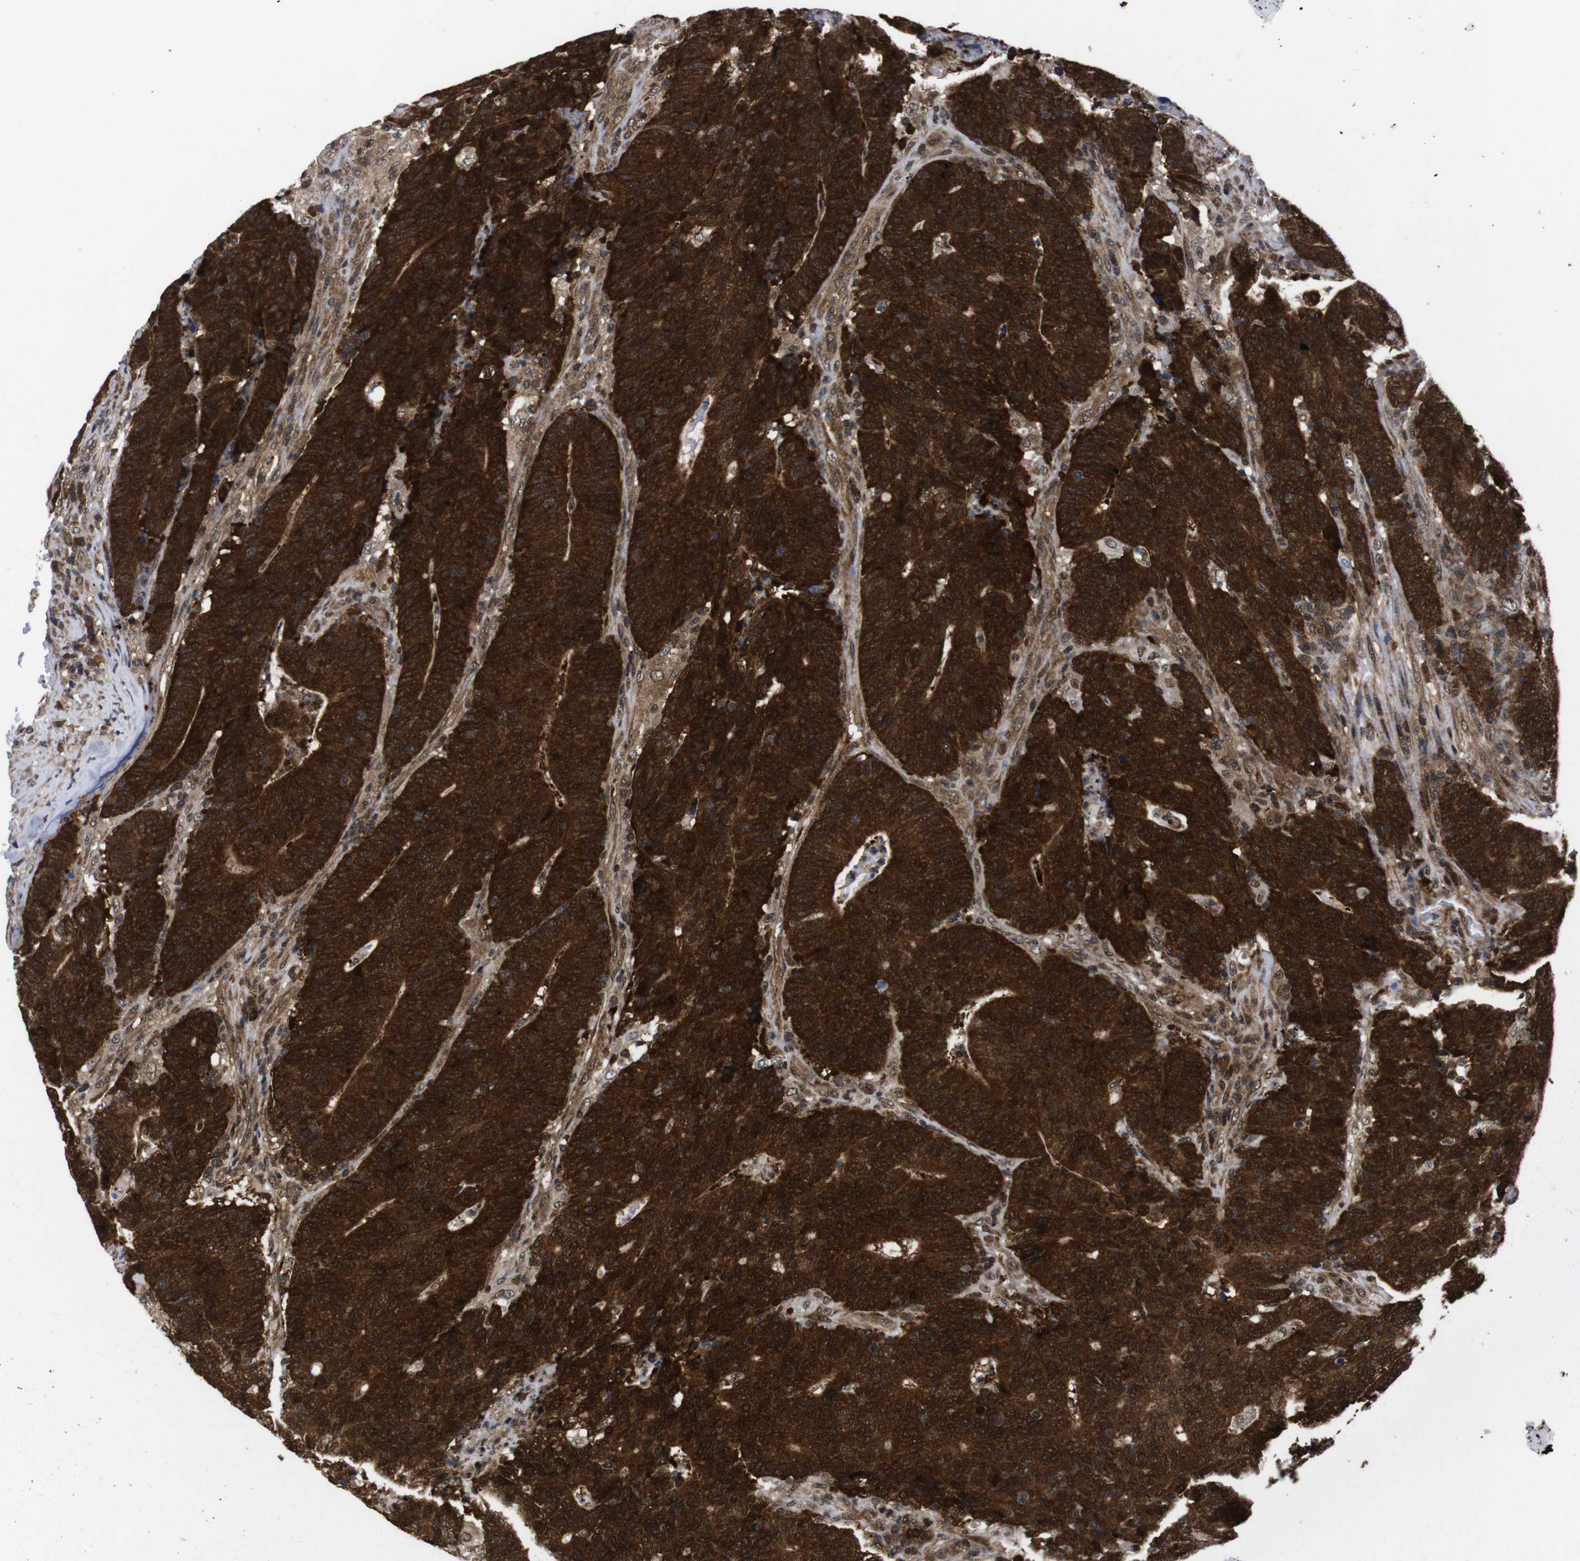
{"staining": {"intensity": "strong", "quantity": ">75%", "location": "cytoplasmic/membranous,nuclear"}, "tissue": "colorectal cancer", "cell_type": "Tumor cells", "image_type": "cancer", "snomed": [{"axis": "morphology", "description": "Normal tissue, NOS"}, {"axis": "morphology", "description": "Adenocarcinoma, NOS"}, {"axis": "topography", "description": "Colon"}], "caption": "High-power microscopy captured an immunohistochemistry (IHC) photomicrograph of colorectal cancer, revealing strong cytoplasmic/membranous and nuclear staining in about >75% of tumor cells.", "gene": "UBQLN2", "patient": {"sex": "female", "age": 75}}